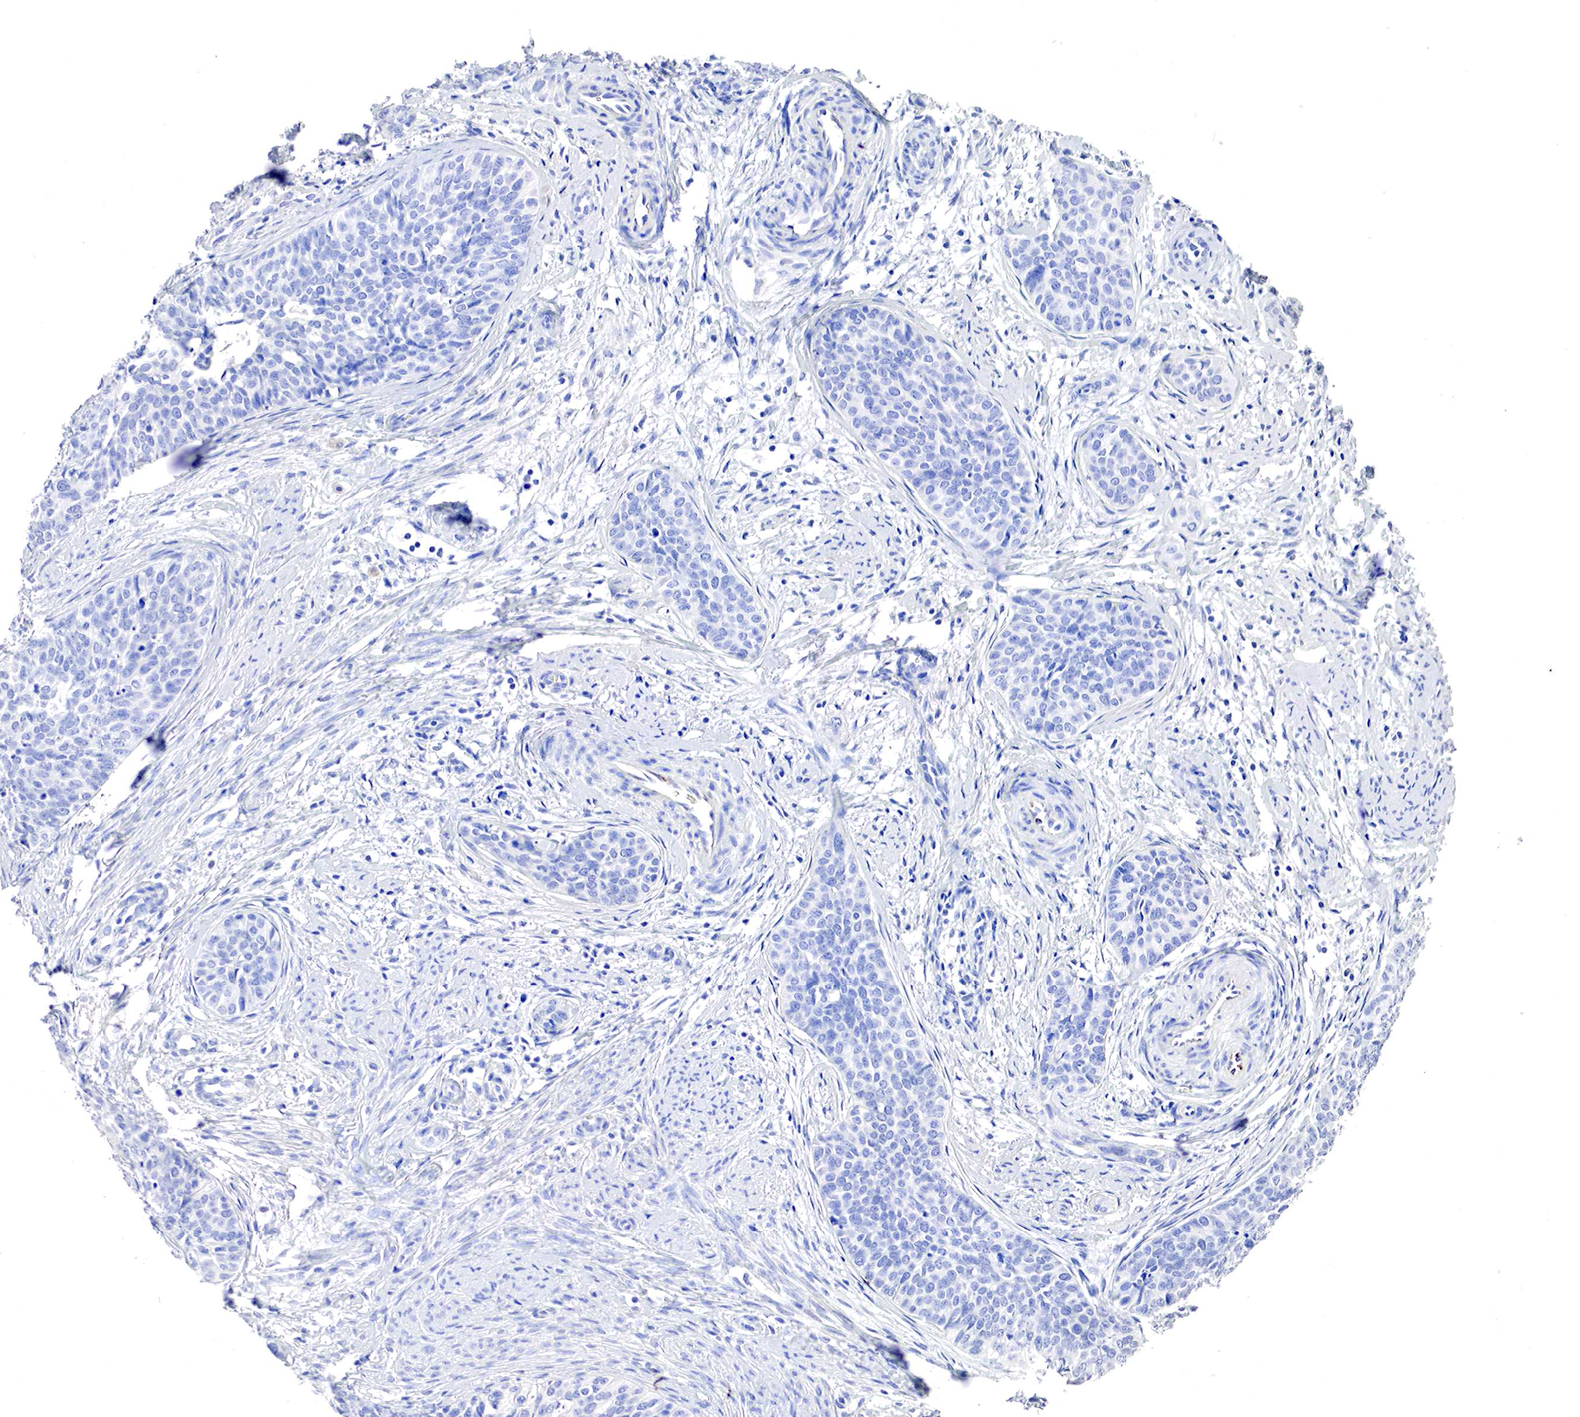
{"staining": {"intensity": "negative", "quantity": "none", "location": "none"}, "tissue": "cervical cancer", "cell_type": "Tumor cells", "image_type": "cancer", "snomed": [{"axis": "morphology", "description": "Squamous cell carcinoma, NOS"}, {"axis": "topography", "description": "Cervix"}], "caption": "IHC micrograph of squamous cell carcinoma (cervical) stained for a protein (brown), which reveals no positivity in tumor cells. (DAB (3,3'-diaminobenzidine) IHC with hematoxylin counter stain).", "gene": "OTC", "patient": {"sex": "female", "age": 34}}